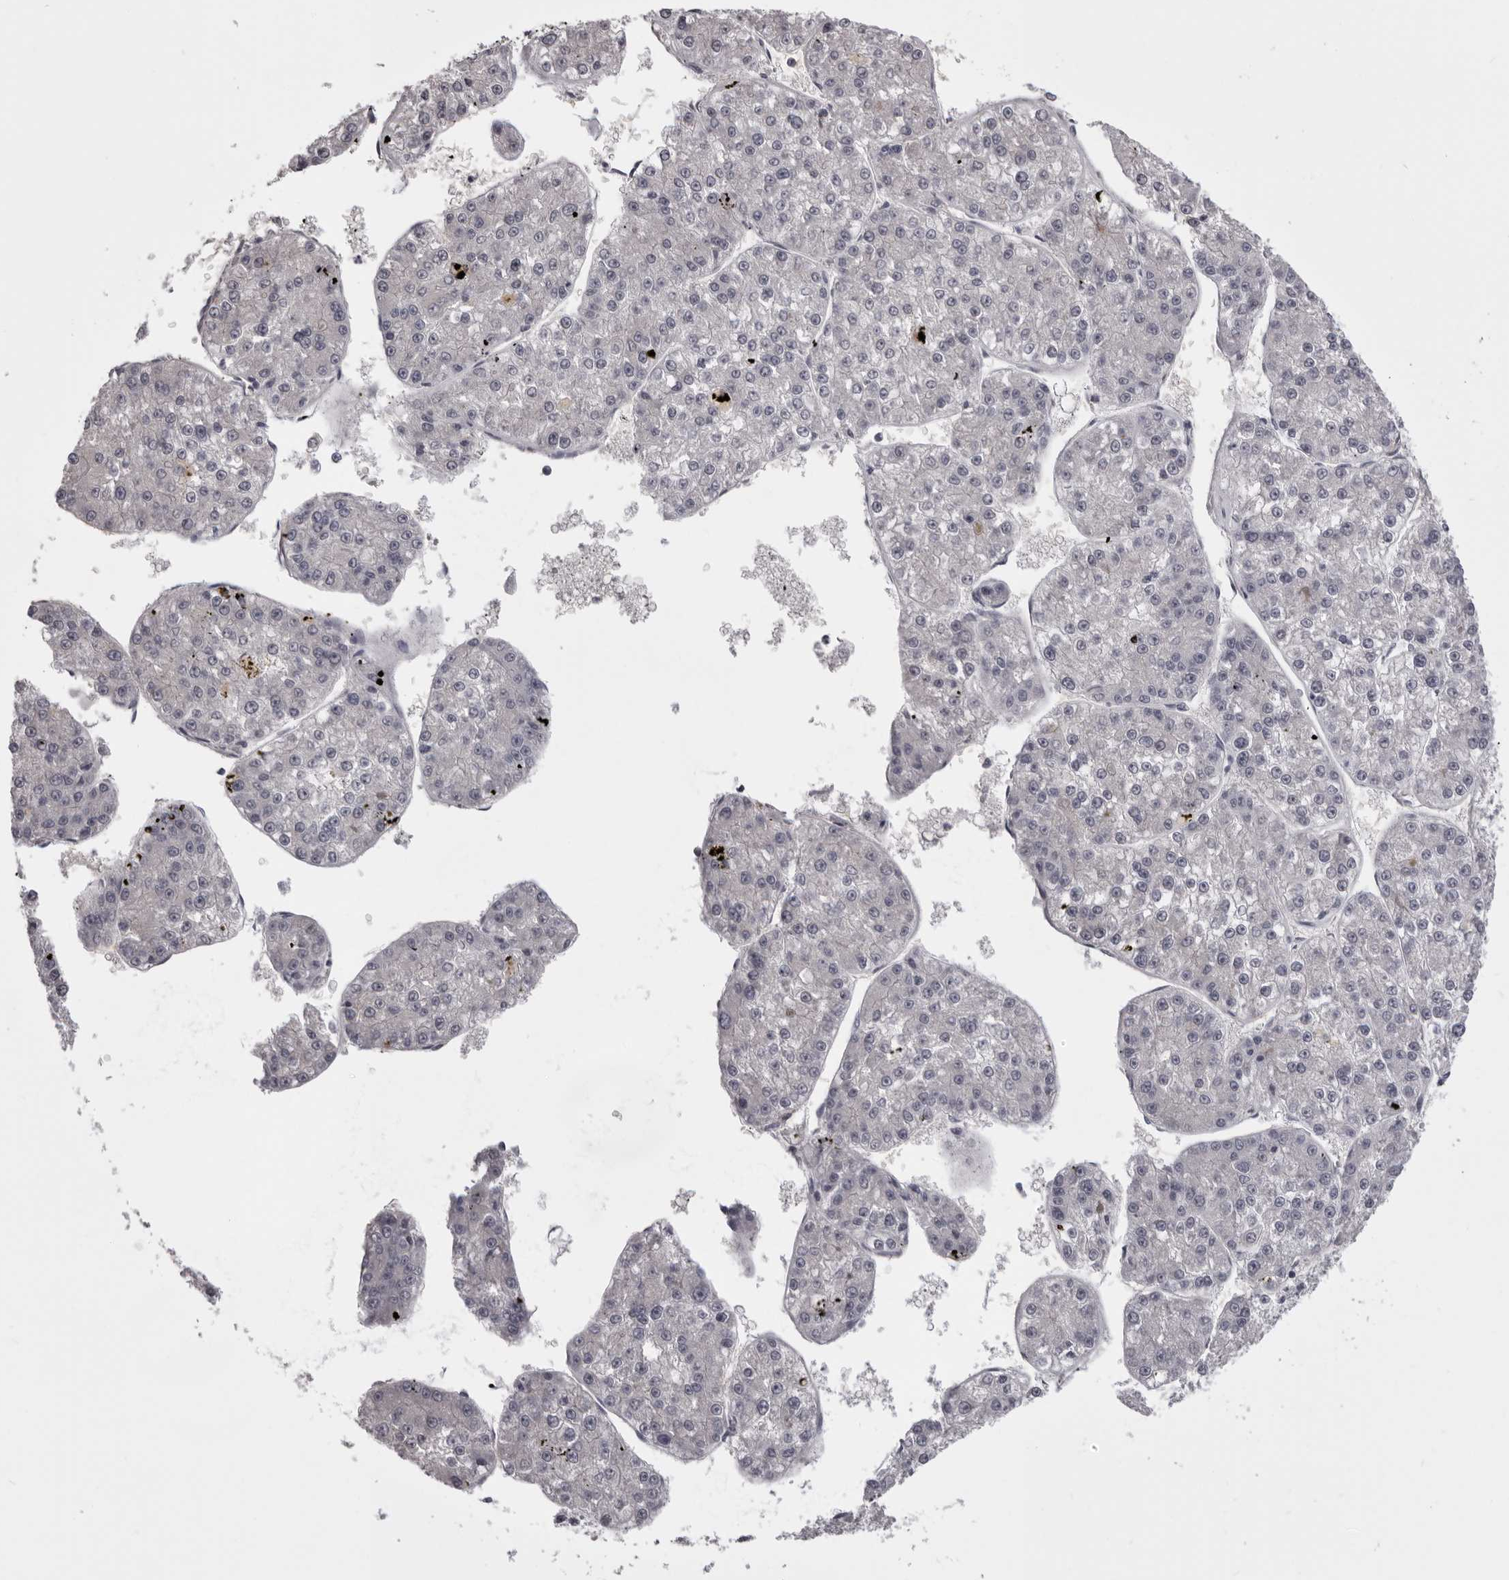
{"staining": {"intensity": "negative", "quantity": "none", "location": "none"}, "tissue": "liver cancer", "cell_type": "Tumor cells", "image_type": "cancer", "snomed": [{"axis": "morphology", "description": "Carcinoma, Hepatocellular, NOS"}, {"axis": "topography", "description": "Liver"}], "caption": "An IHC photomicrograph of hepatocellular carcinoma (liver) is shown. There is no staining in tumor cells of hepatocellular carcinoma (liver).", "gene": "NCEH1", "patient": {"sex": "female", "age": 73}}